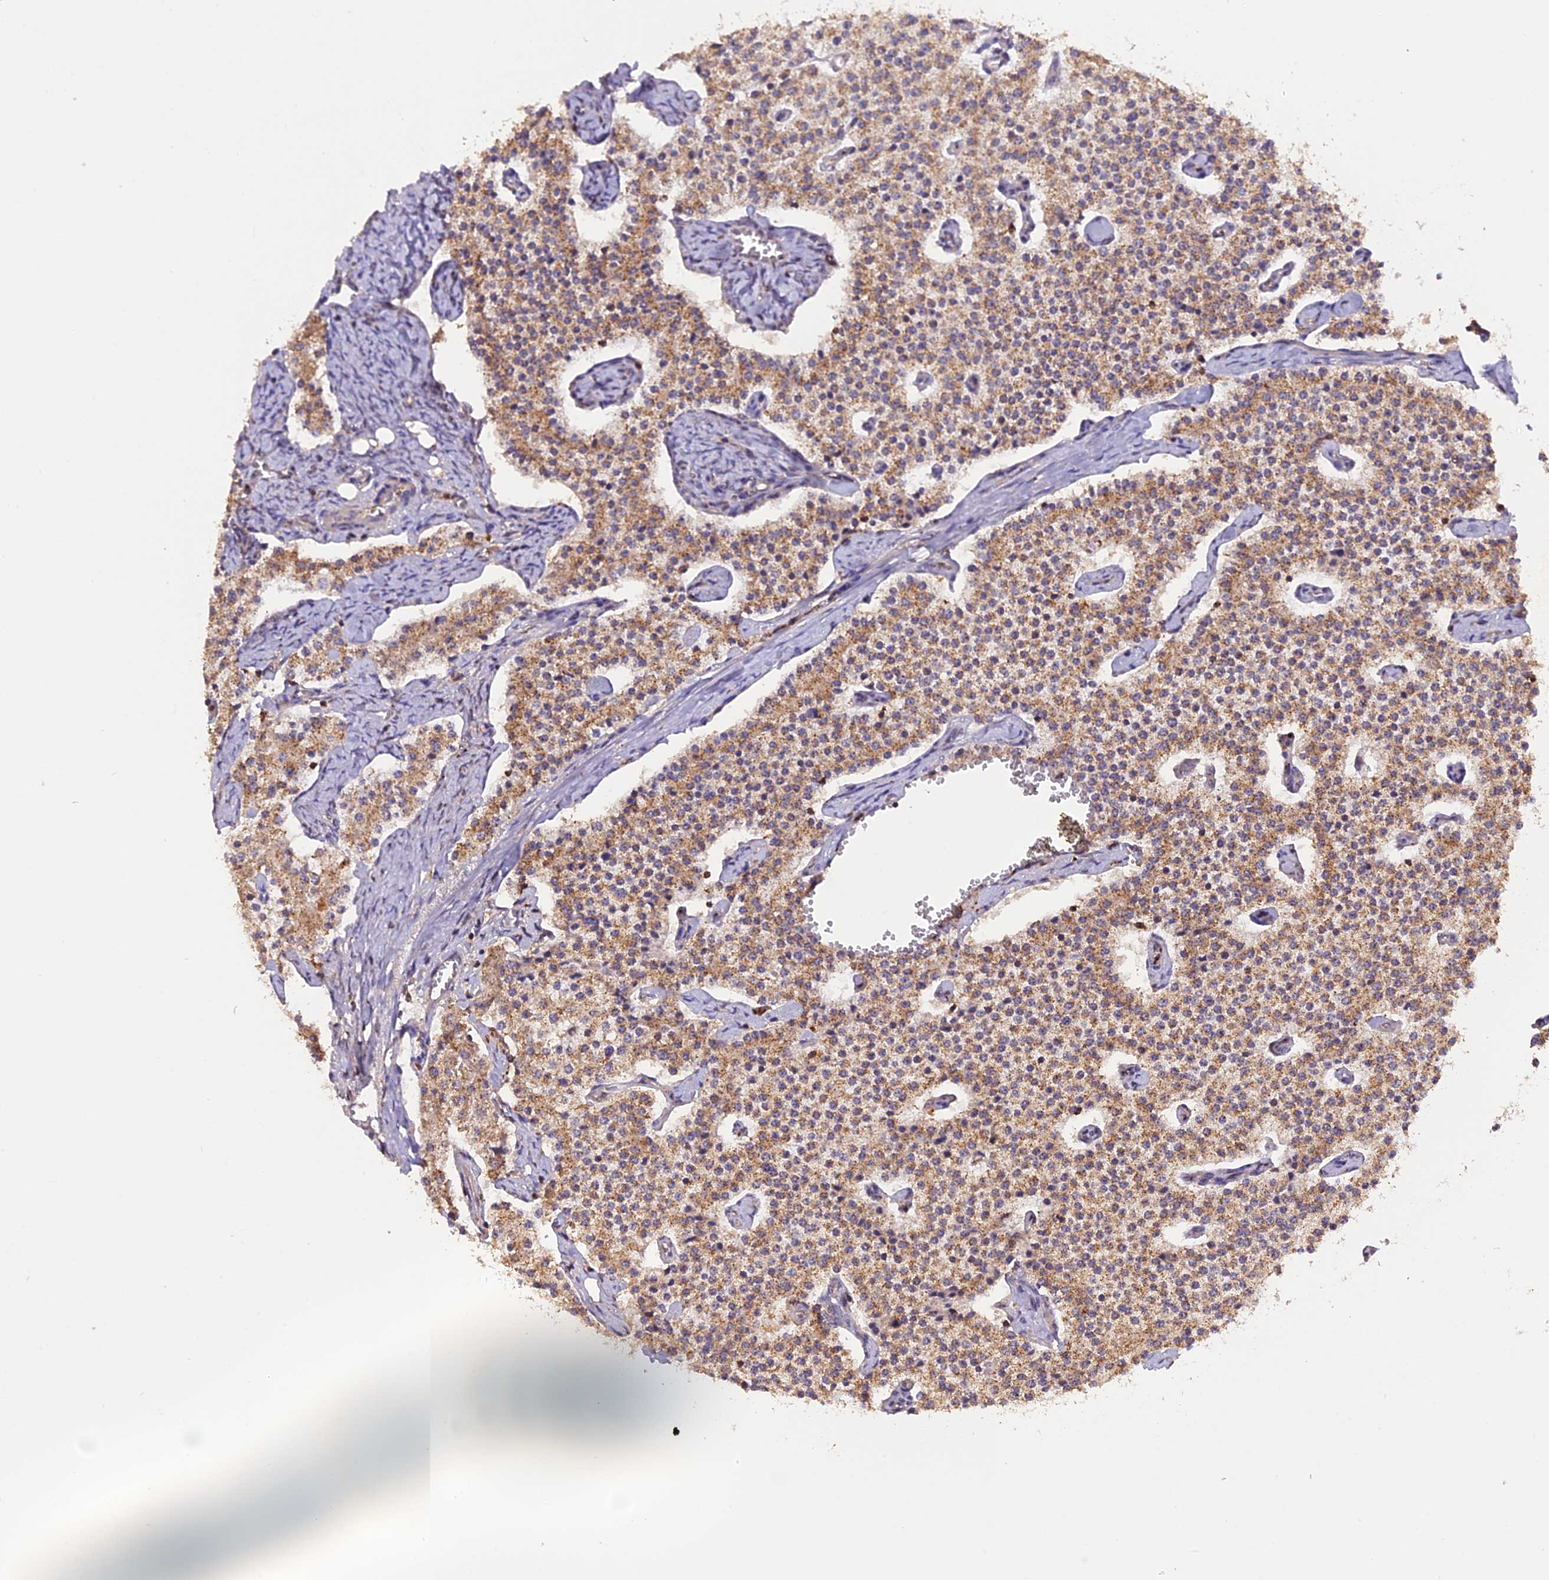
{"staining": {"intensity": "moderate", "quantity": ">75%", "location": "cytoplasmic/membranous"}, "tissue": "carcinoid", "cell_type": "Tumor cells", "image_type": "cancer", "snomed": [{"axis": "morphology", "description": "Carcinoid, malignant, NOS"}, {"axis": "topography", "description": "Colon"}], "caption": "A brown stain highlights moderate cytoplasmic/membranous staining of a protein in human carcinoid tumor cells.", "gene": "PEX3", "patient": {"sex": "female", "age": 52}}